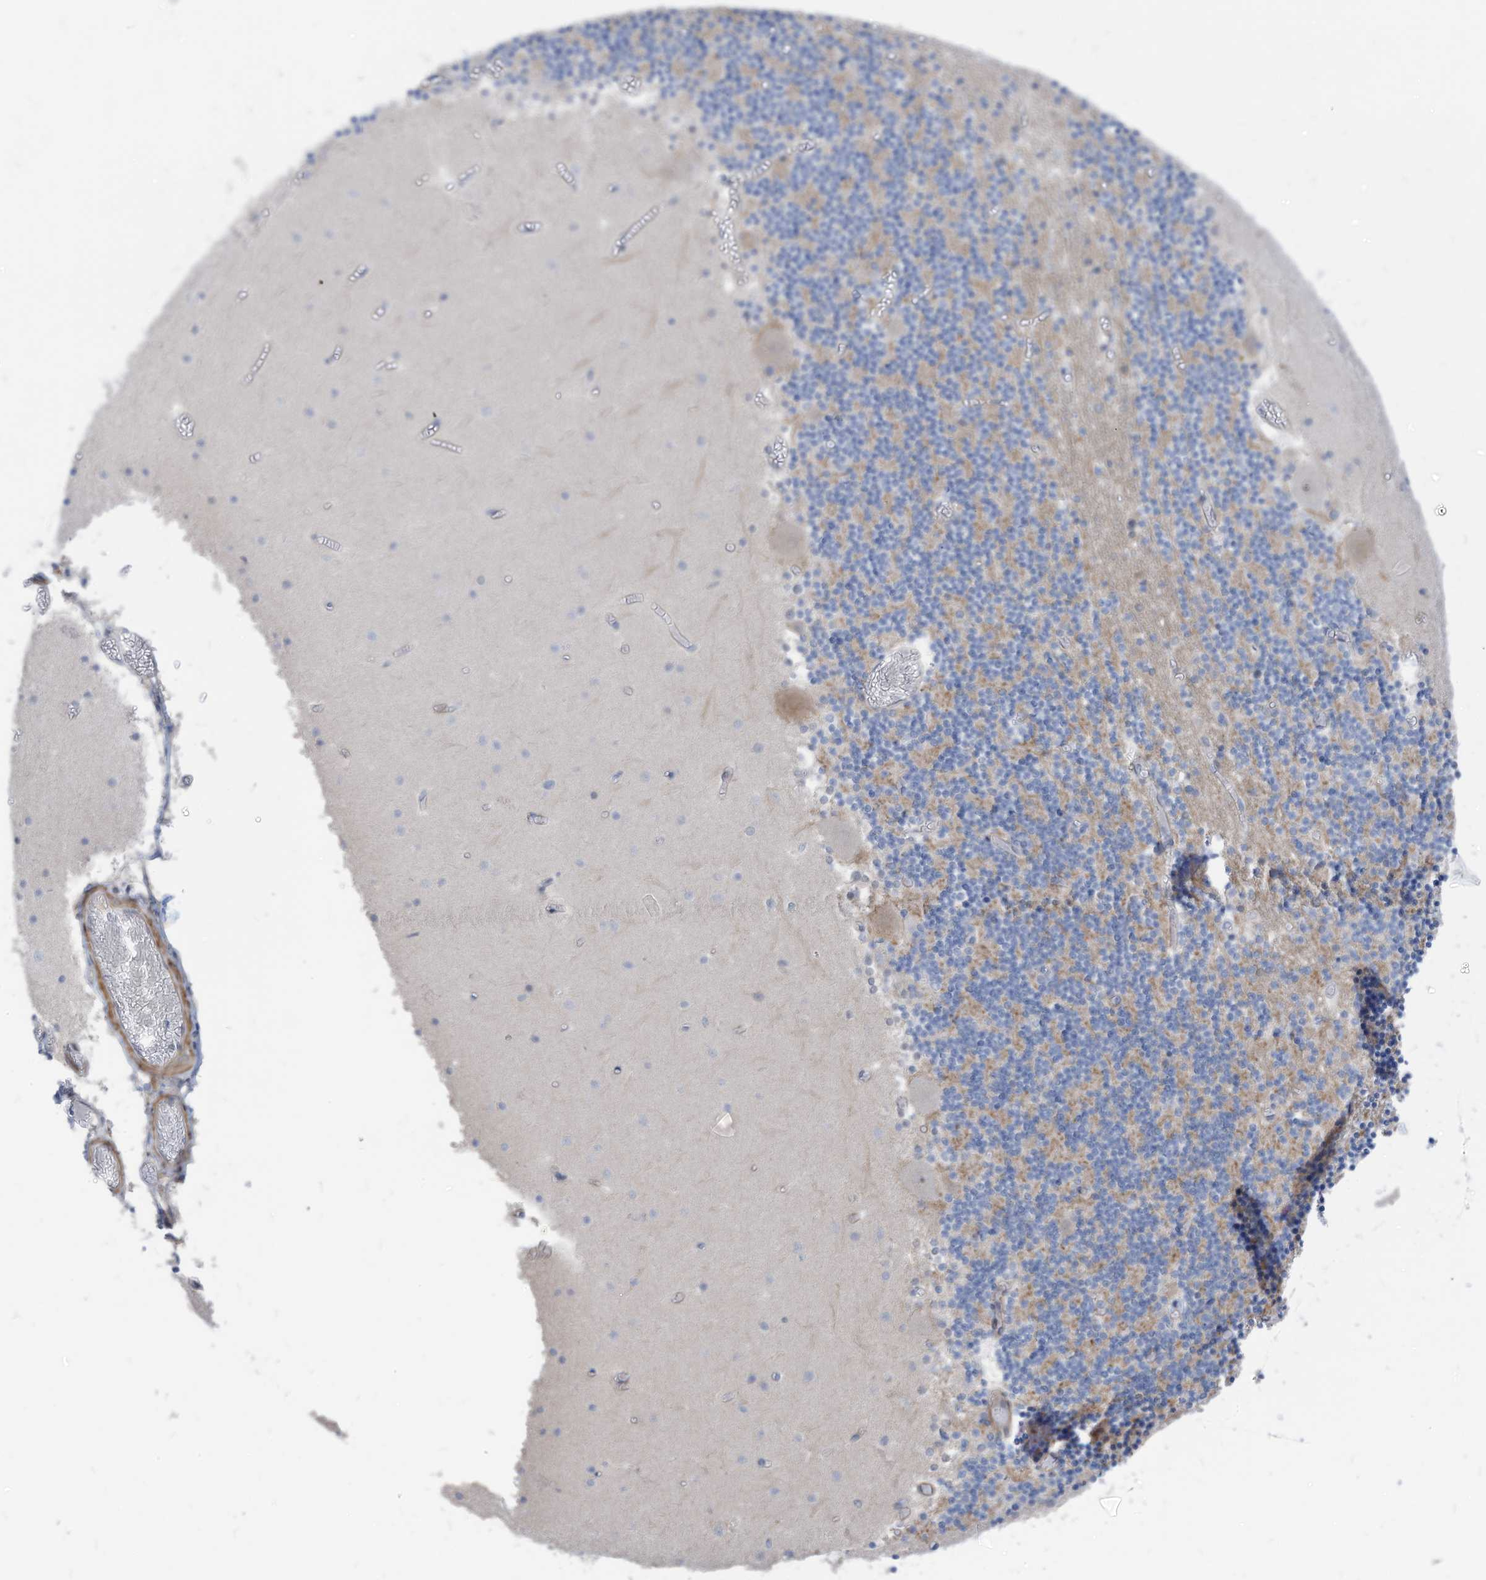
{"staining": {"intensity": "weak", "quantity": "25%-75%", "location": "cytoplasmic/membranous"}, "tissue": "cerebellum", "cell_type": "Cells in granular layer", "image_type": "normal", "snomed": [{"axis": "morphology", "description": "Normal tissue, NOS"}, {"axis": "topography", "description": "Cerebellum"}], "caption": "This micrograph demonstrates IHC staining of normal cerebellum, with low weak cytoplasmic/membranous expression in about 25%-75% of cells in granular layer.", "gene": "GPATCH3", "patient": {"sex": "female", "age": 28}}